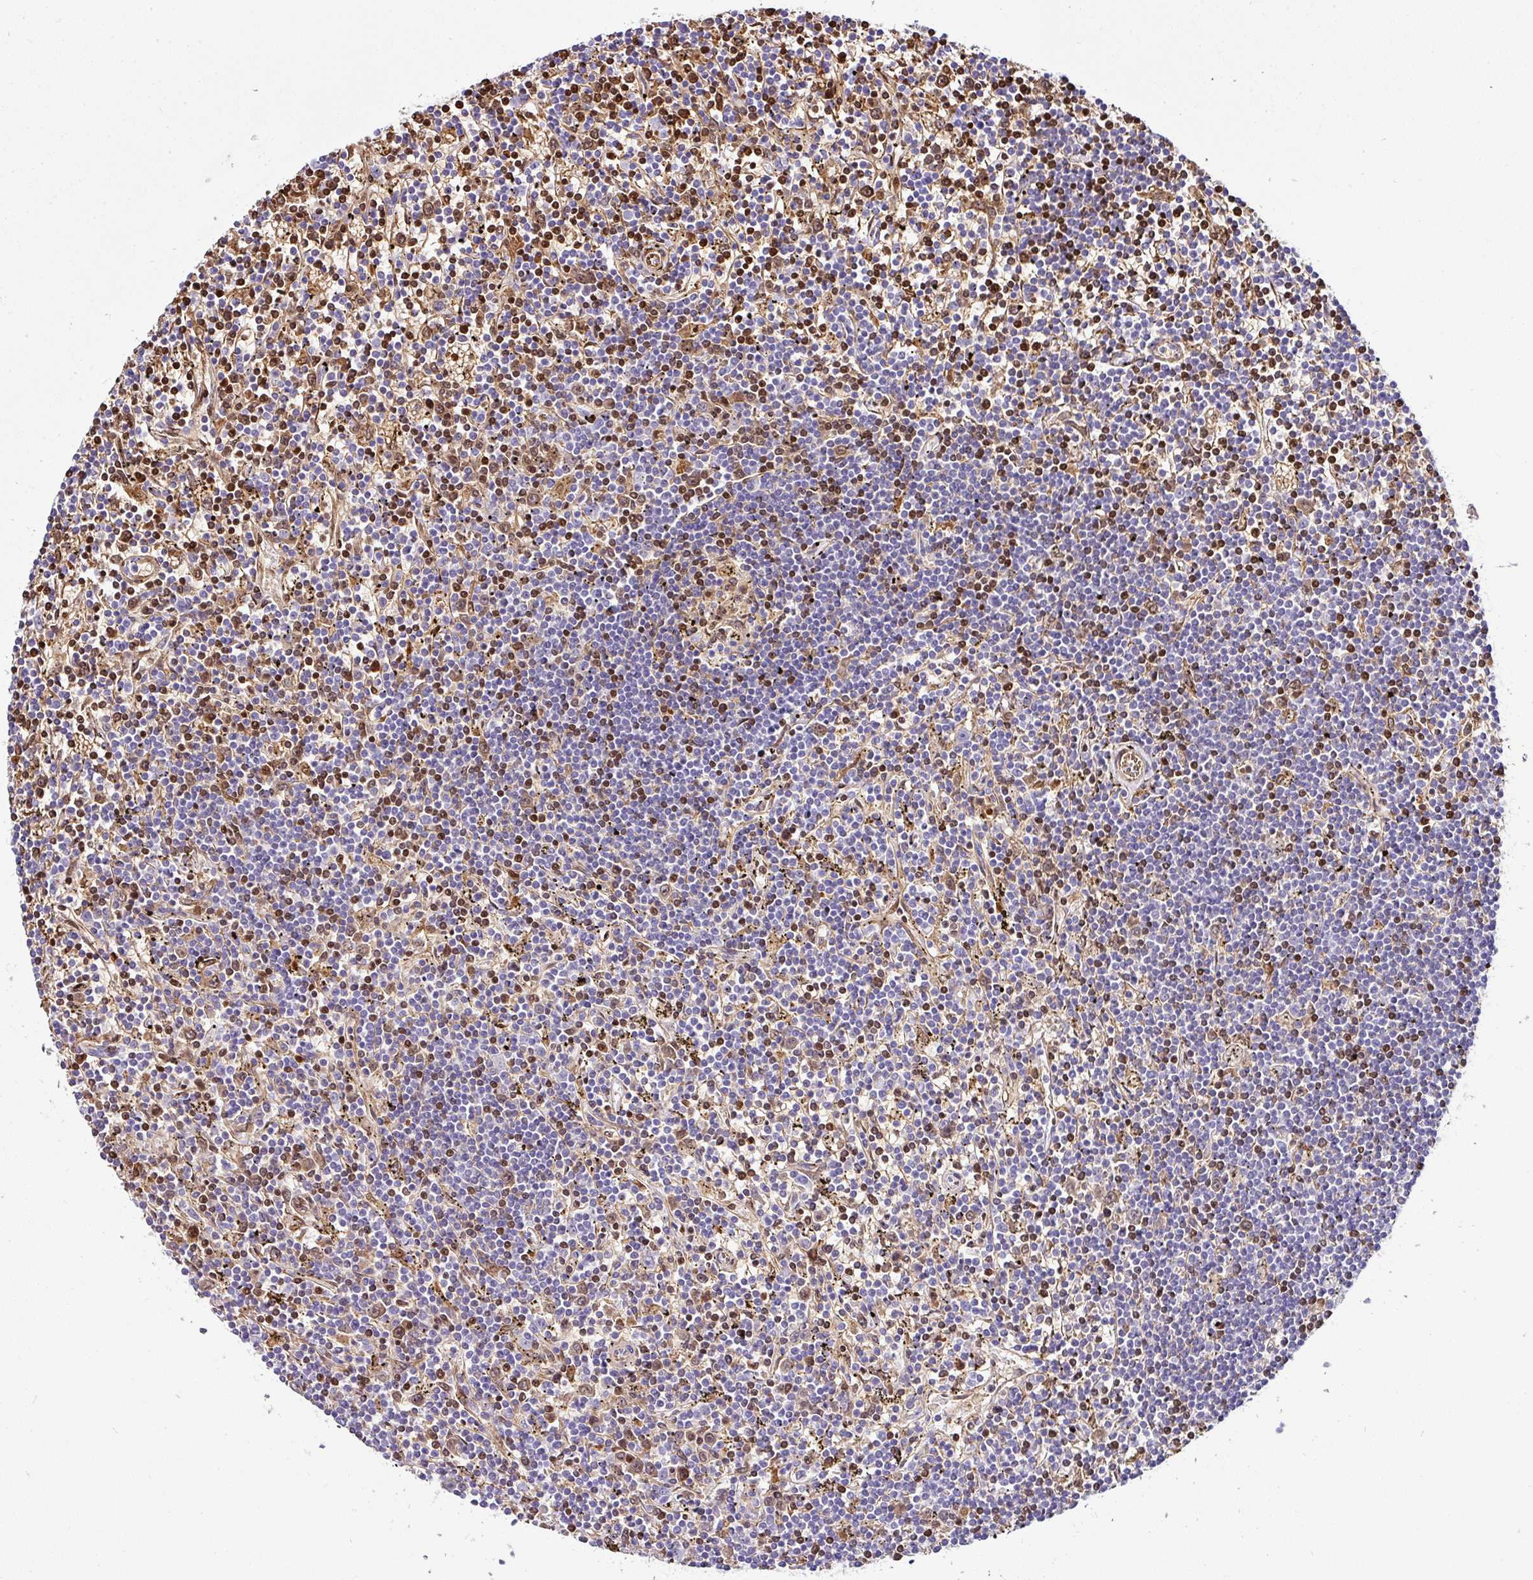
{"staining": {"intensity": "strong", "quantity": "<25%", "location": "nuclear"}, "tissue": "lymphoma", "cell_type": "Tumor cells", "image_type": "cancer", "snomed": [{"axis": "morphology", "description": "Malignant lymphoma, non-Hodgkin's type, Low grade"}, {"axis": "topography", "description": "Spleen"}], "caption": "A histopathology image of human malignant lymphoma, non-Hodgkin's type (low-grade) stained for a protein displays strong nuclear brown staining in tumor cells.", "gene": "NAPSA", "patient": {"sex": "male", "age": 76}}